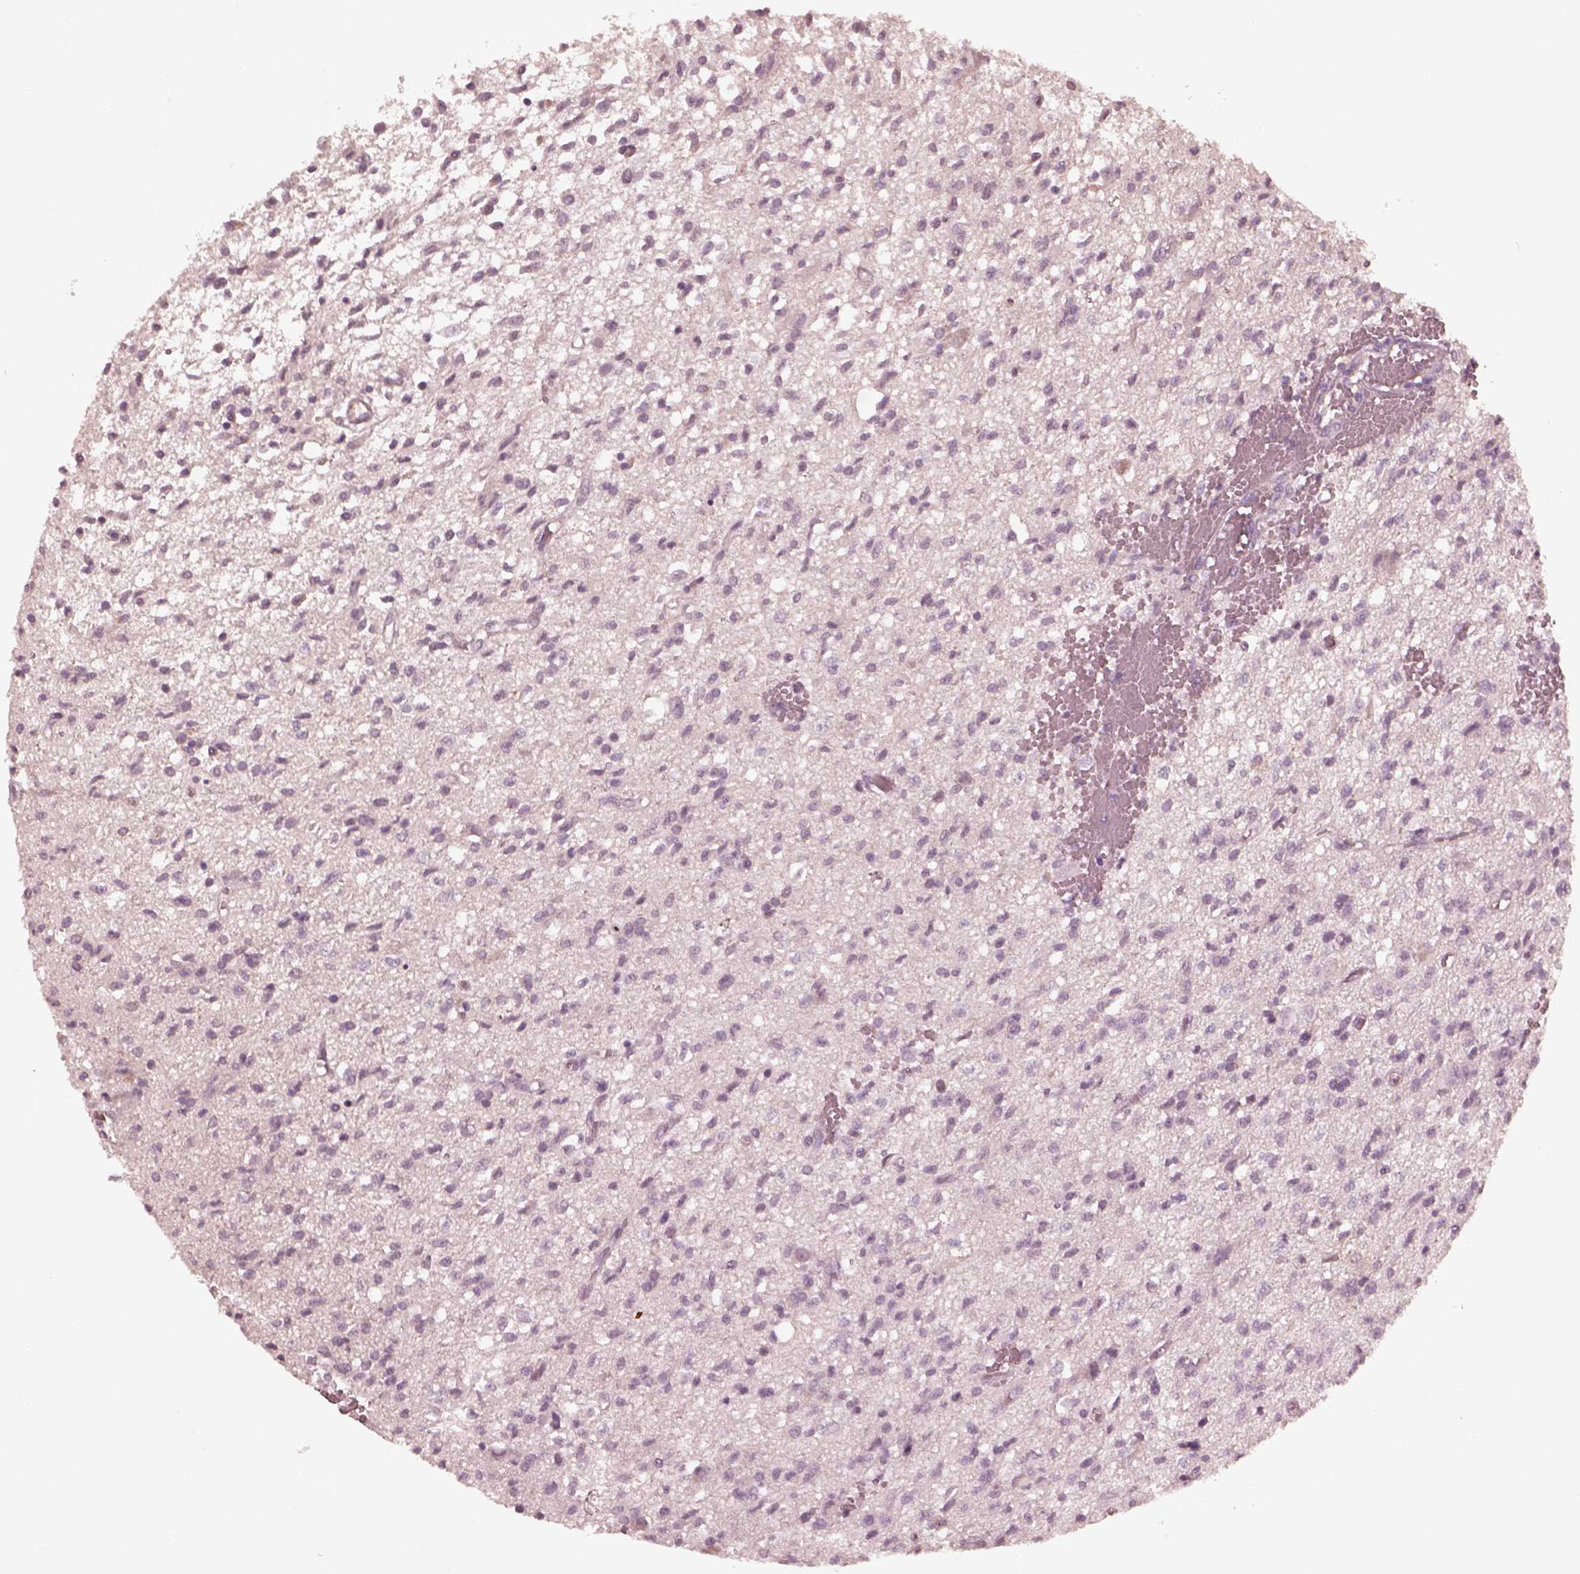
{"staining": {"intensity": "negative", "quantity": "none", "location": "none"}, "tissue": "glioma", "cell_type": "Tumor cells", "image_type": "cancer", "snomed": [{"axis": "morphology", "description": "Glioma, malignant, Low grade"}, {"axis": "topography", "description": "Brain"}], "caption": "Immunohistochemistry histopathology image of neoplastic tissue: human glioma stained with DAB displays no significant protein expression in tumor cells.", "gene": "VWA5B1", "patient": {"sex": "male", "age": 64}}